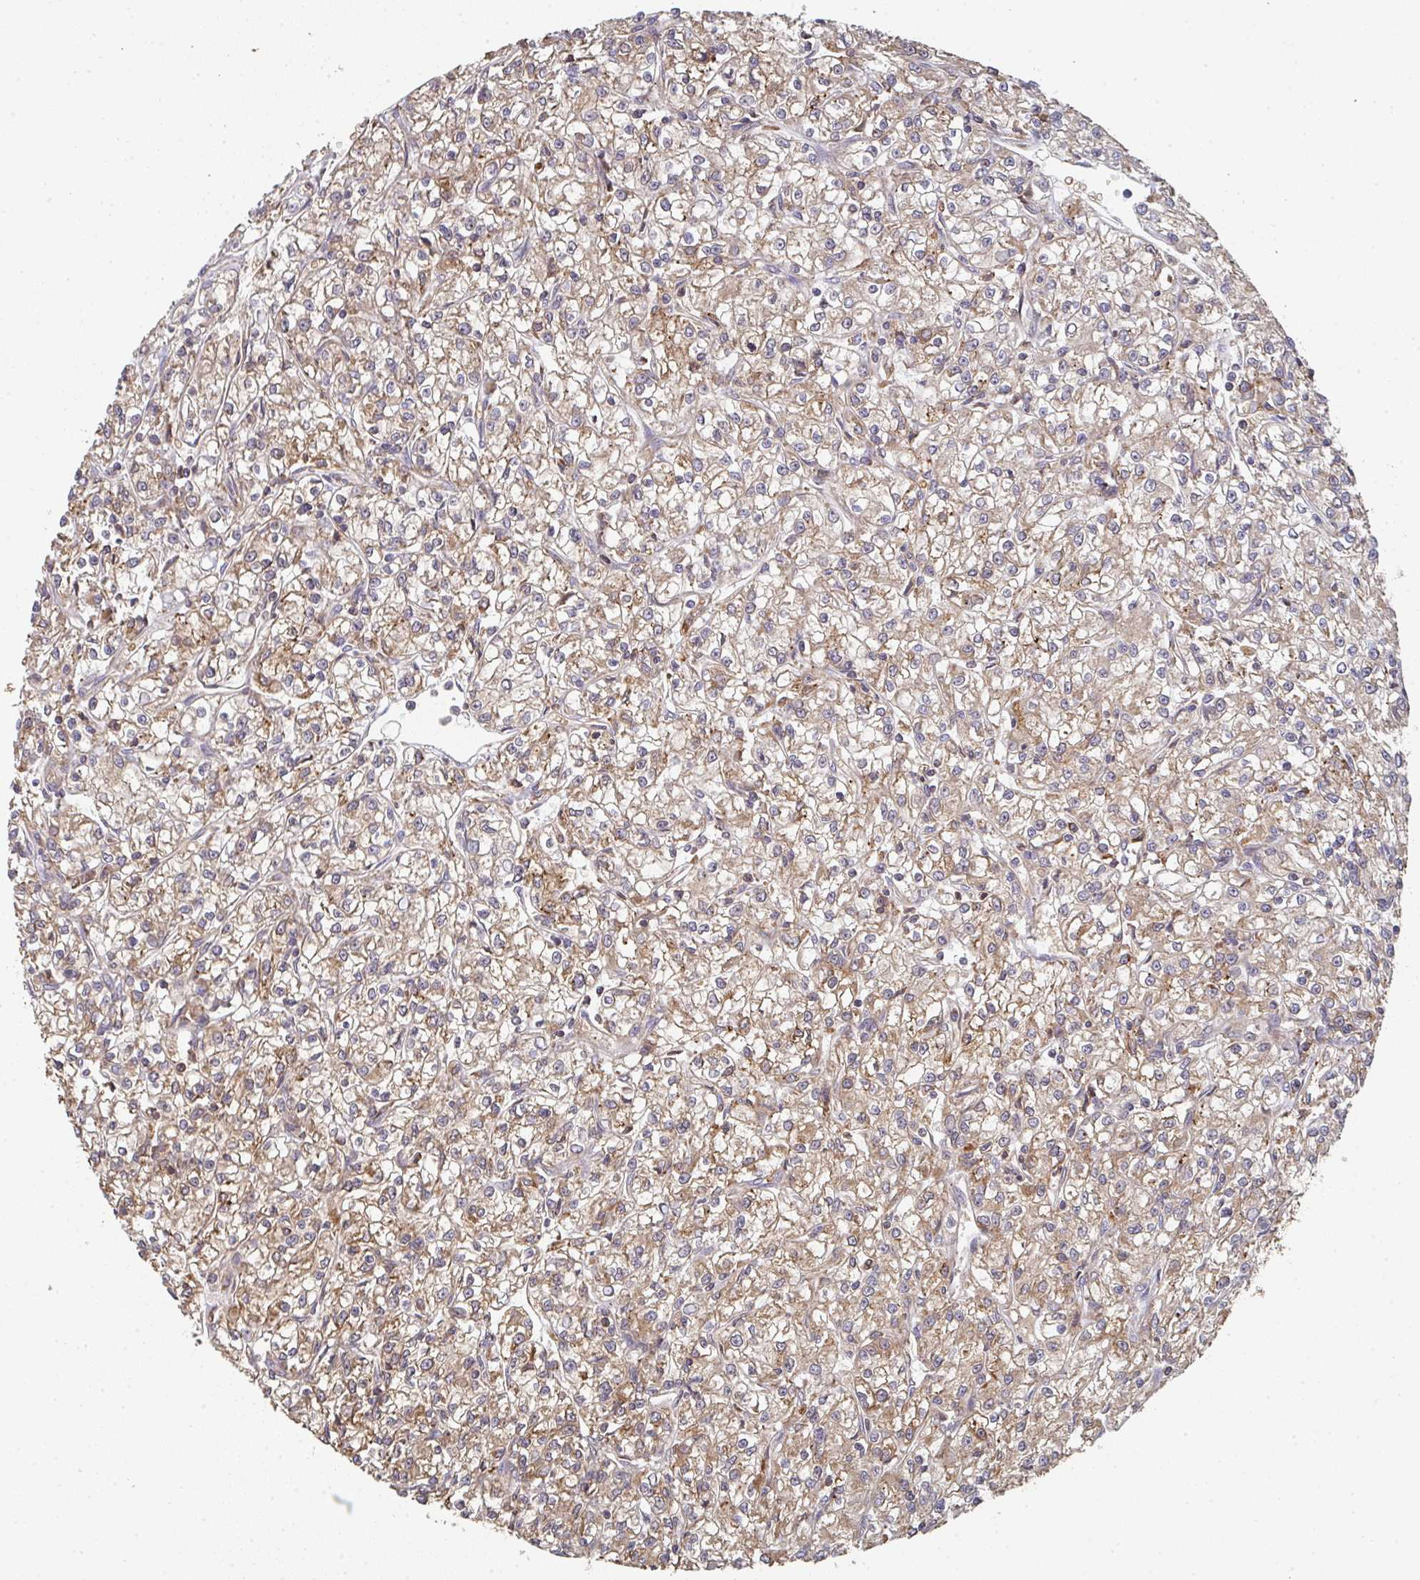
{"staining": {"intensity": "moderate", "quantity": ">75%", "location": "cytoplasmic/membranous"}, "tissue": "renal cancer", "cell_type": "Tumor cells", "image_type": "cancer", "snomed": [{"axis": "morphology", "description": "Adenocarcinoma, NOS"}, {"axis": "topography", "description": "Kidney"}], "caption": "Adenocarcinoma (renal) tissue shows moderate cytoplasmic/membranous positivity in about >75% of tumor cells", "gene": "POLG", "patient": {"sex": "female", "age": 59}}